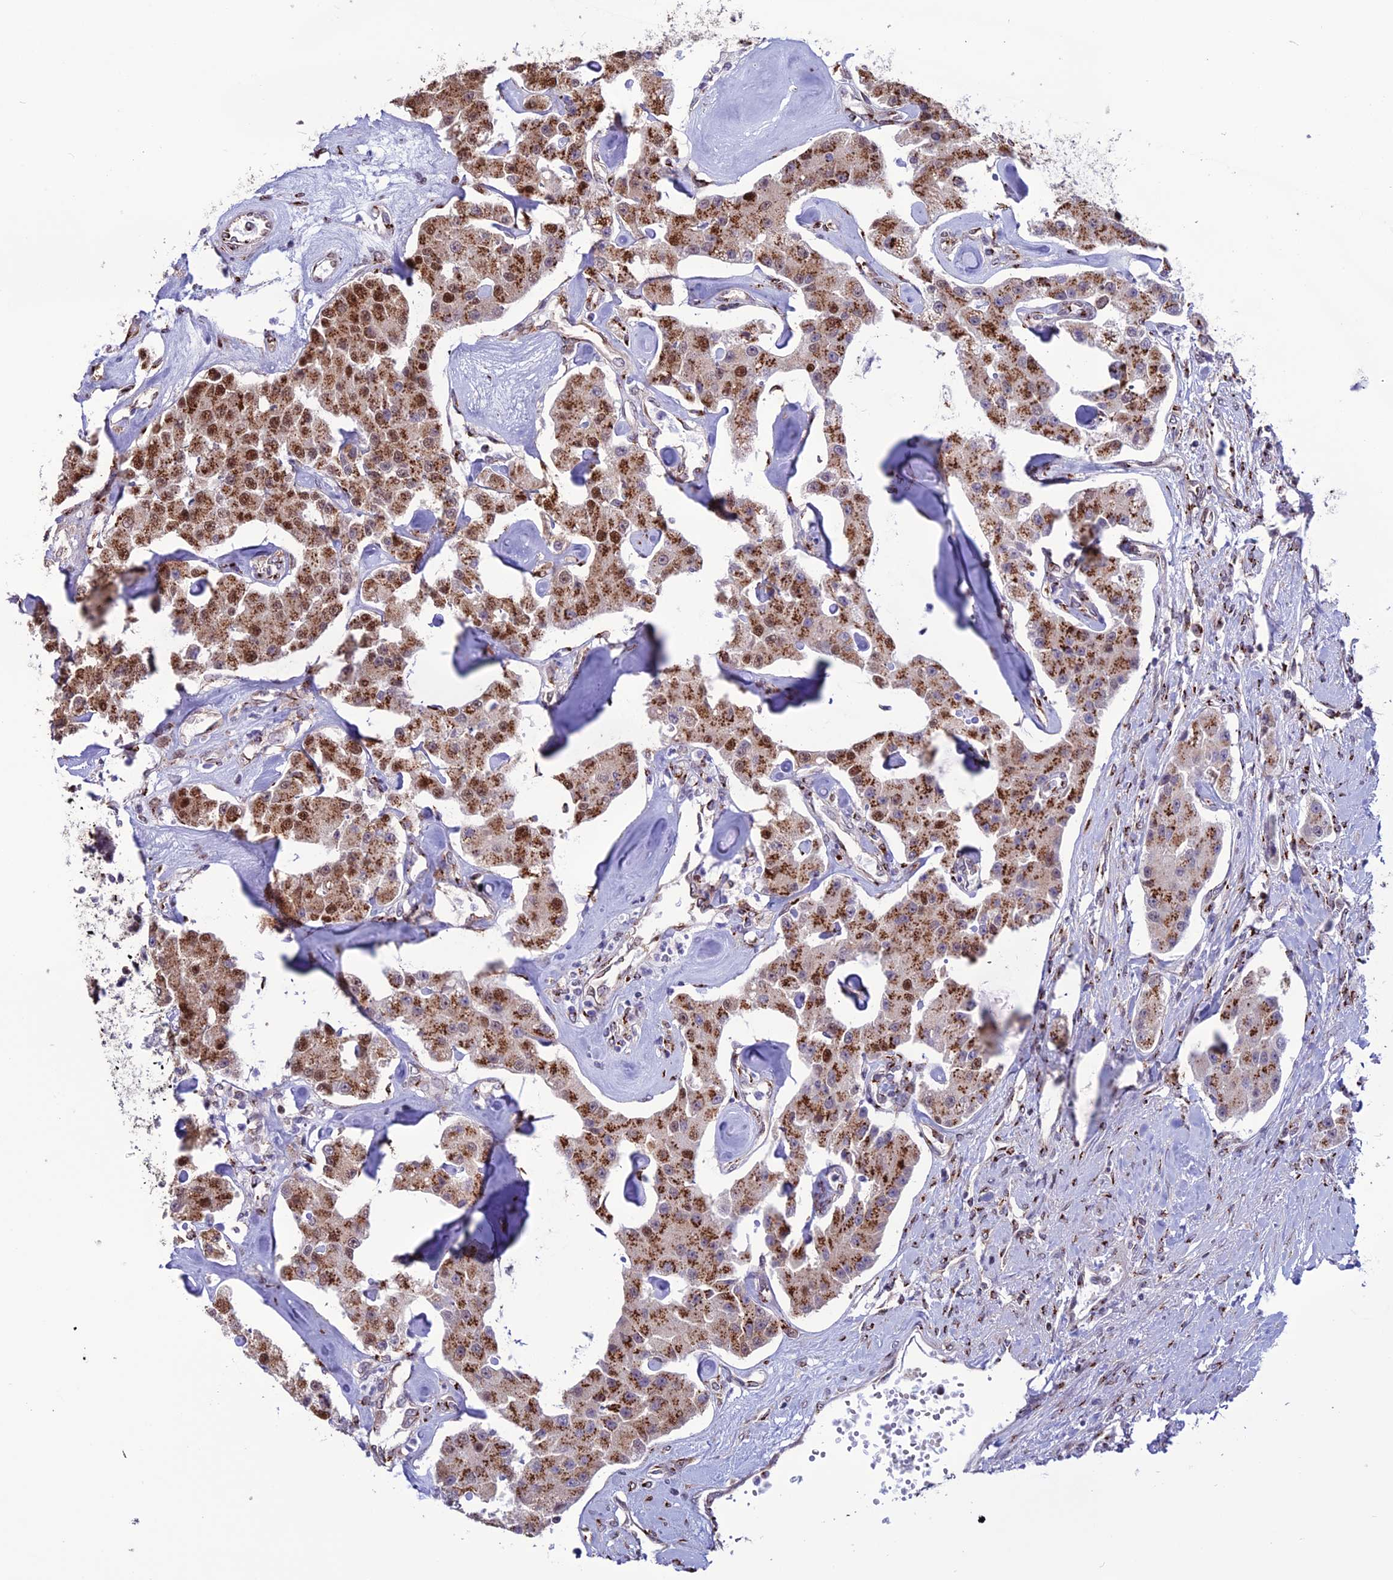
{"staining": {"intensity": "strong", "quantity": ">75%", "location": "cytoplasmic/membranous,nuclear"}, "tissue": "carcinoid", "cell_type": "Tumor cells", "image_type": "cancer", "snomed": [{"axis": "morphology", "description": "Carcinoid, malignant, NOS"}, {"axis": "topography", "description": "Pancreas"}], "caption": "IHC of carcinoid (malignant) reveals high levels of strong cytoplasmic/membranous and nuclear expression in approximately >75% of tumor cells.", "gene": "PLEKHA4", "patient": {"sex": "male", "age": 41}}